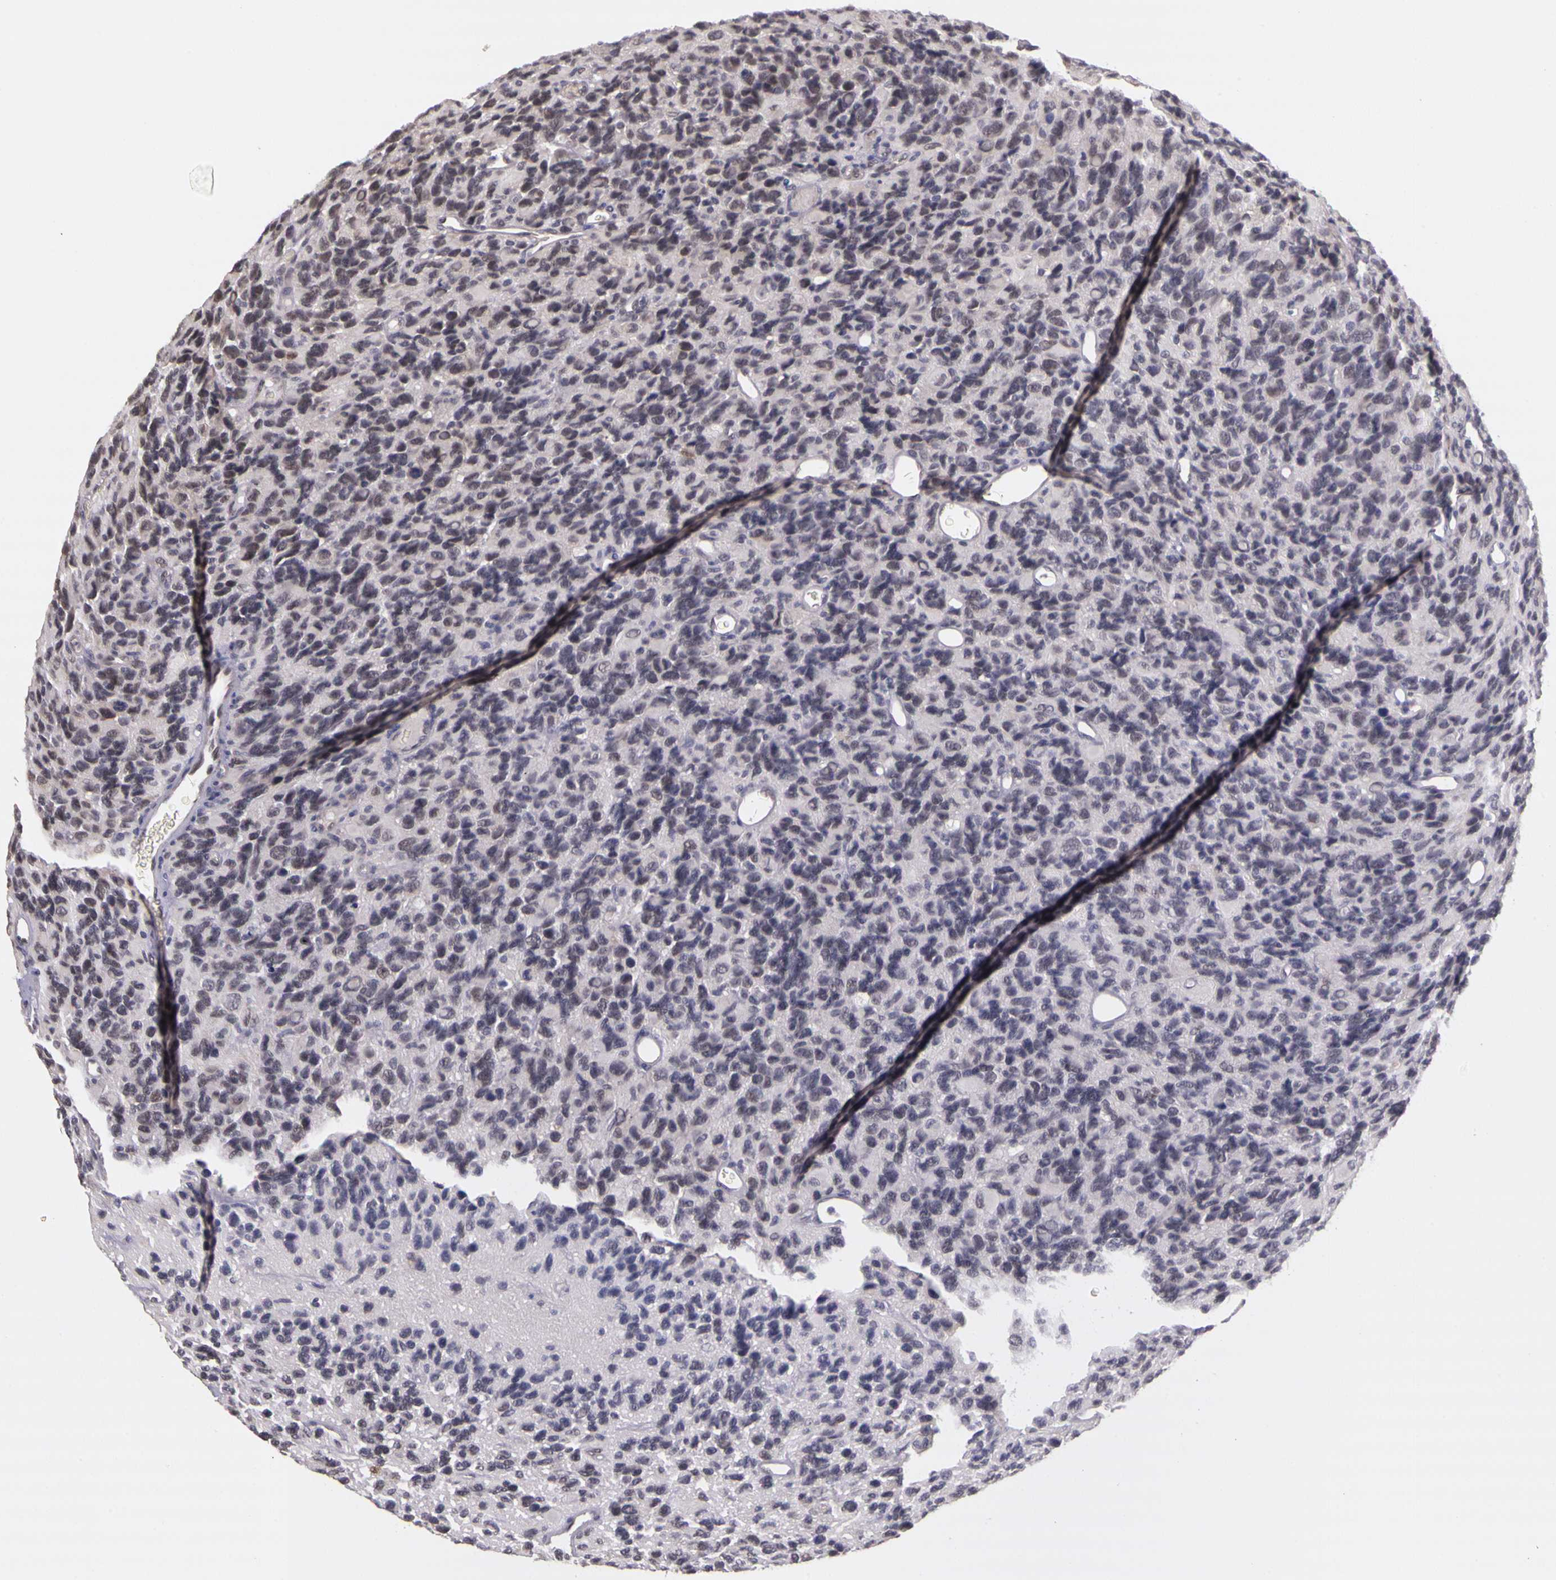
{"staining": {"intensity": "weak", "quantity": "25%-75%", "location": "nuclear"}, "tissue": "glioma", "cell_type": "Tumor cells", "image_type": "cancer", "snomed": [{"axis": "morphology", "description": "Glioma, malignant, High grade"}, {"axis": "topography", "description": "Brain"}], "caption": "Glioma stained with DAB (3,3'-diaminobenzidine) immunohistochemistry exhibits low levels of weak nuclear staining in about 25%-75% of tumor cells.", "gene": "WDR13", "patient": {"sex": "male", "age": 77}}